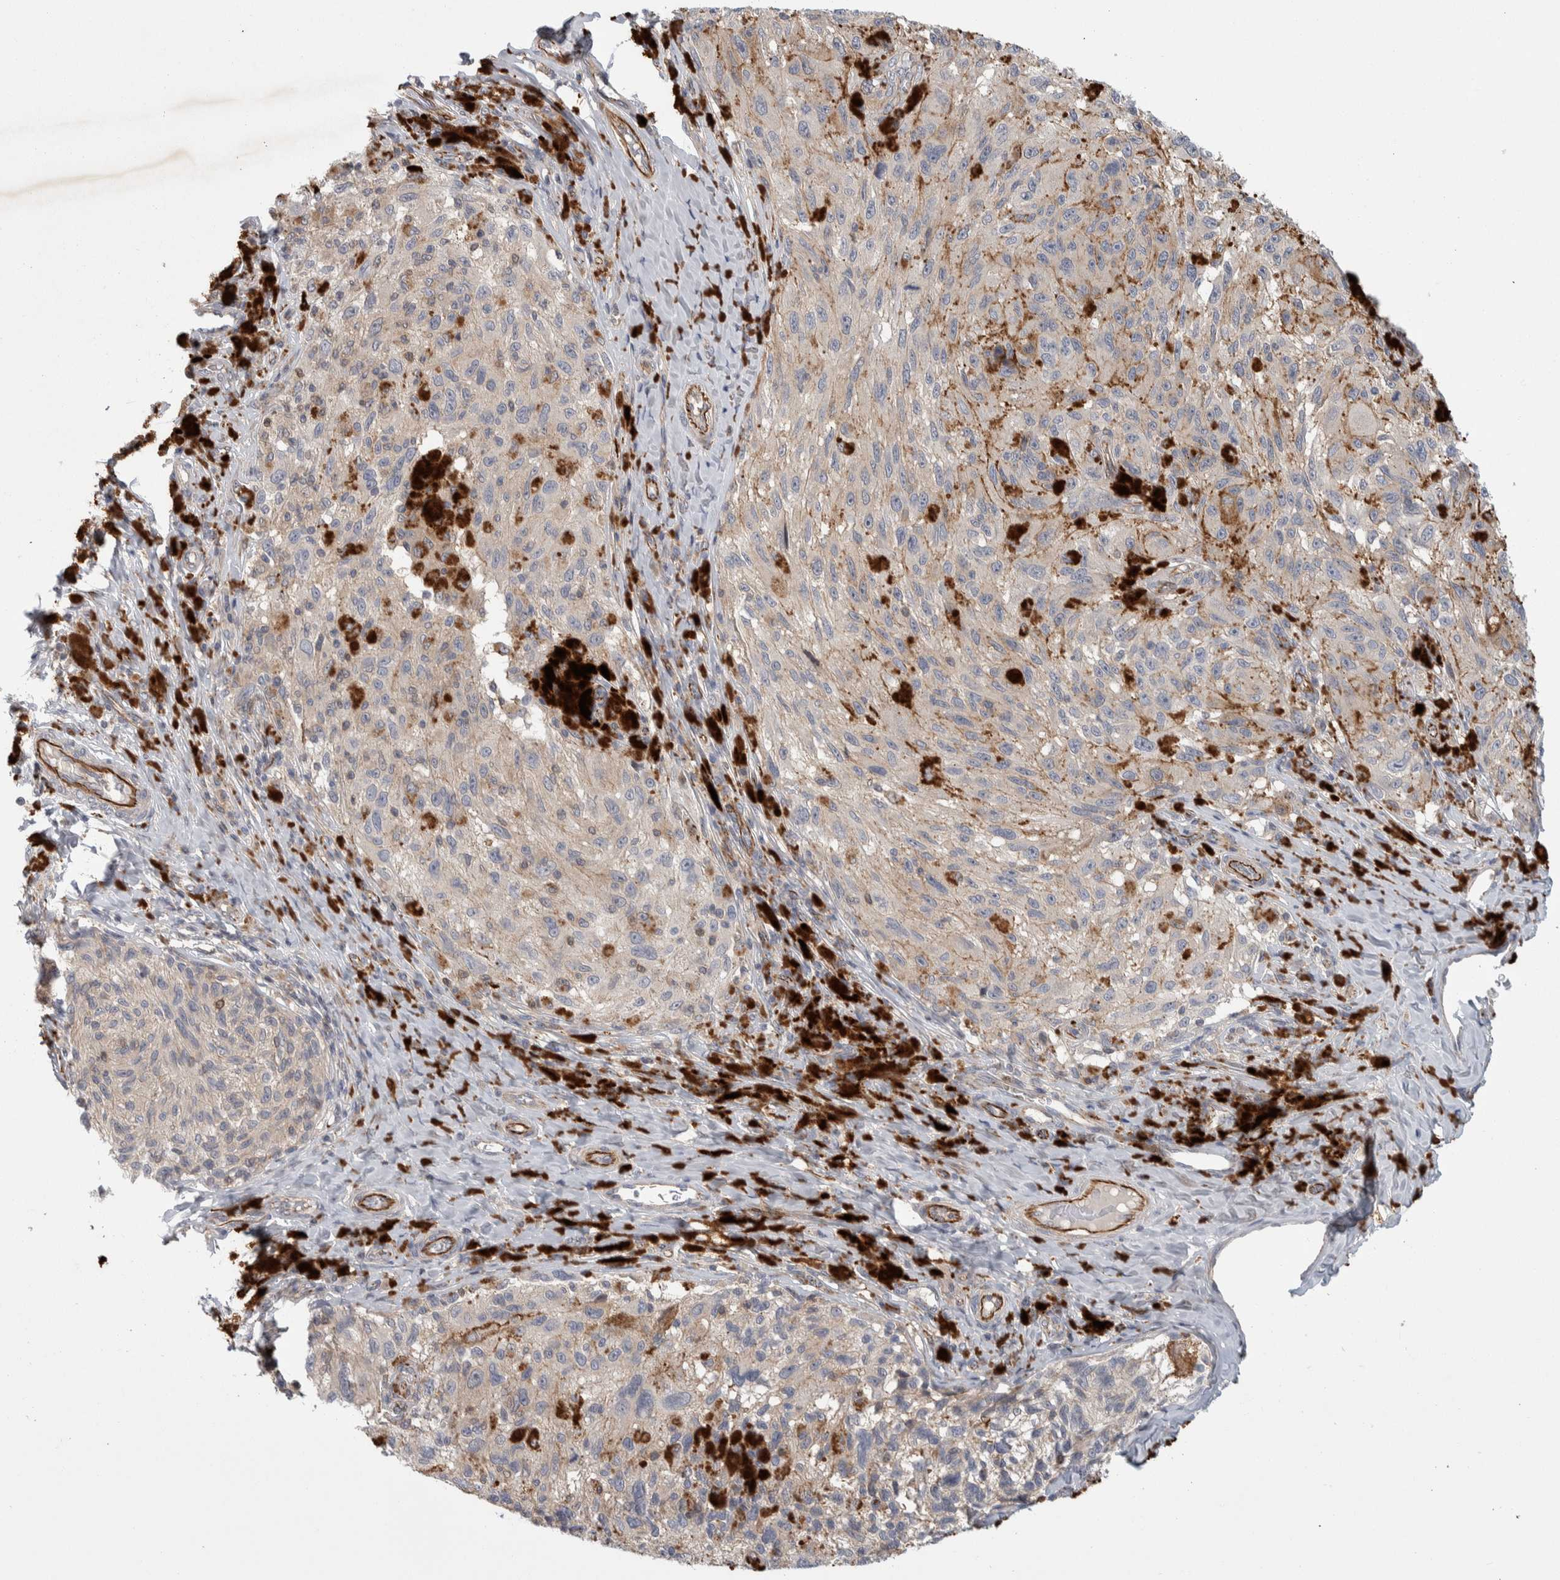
{"staining": {"intensity": "negative", "quantity": "none", "location": "none"}, "tissue": "melanoma", "cell_type": "Tumor cells", "image_type": "cancer", "snomed": [{"axis": "morphology", "description": "Malignant melanoma, NOS"}, {"axis": "topography", "description": "Skin"}], "caption": "The image demonstrates no staining of tumor cells in malignant melanoma.", "gene": "ZNF862", "patient": {"sex": "female", "age": 73}}